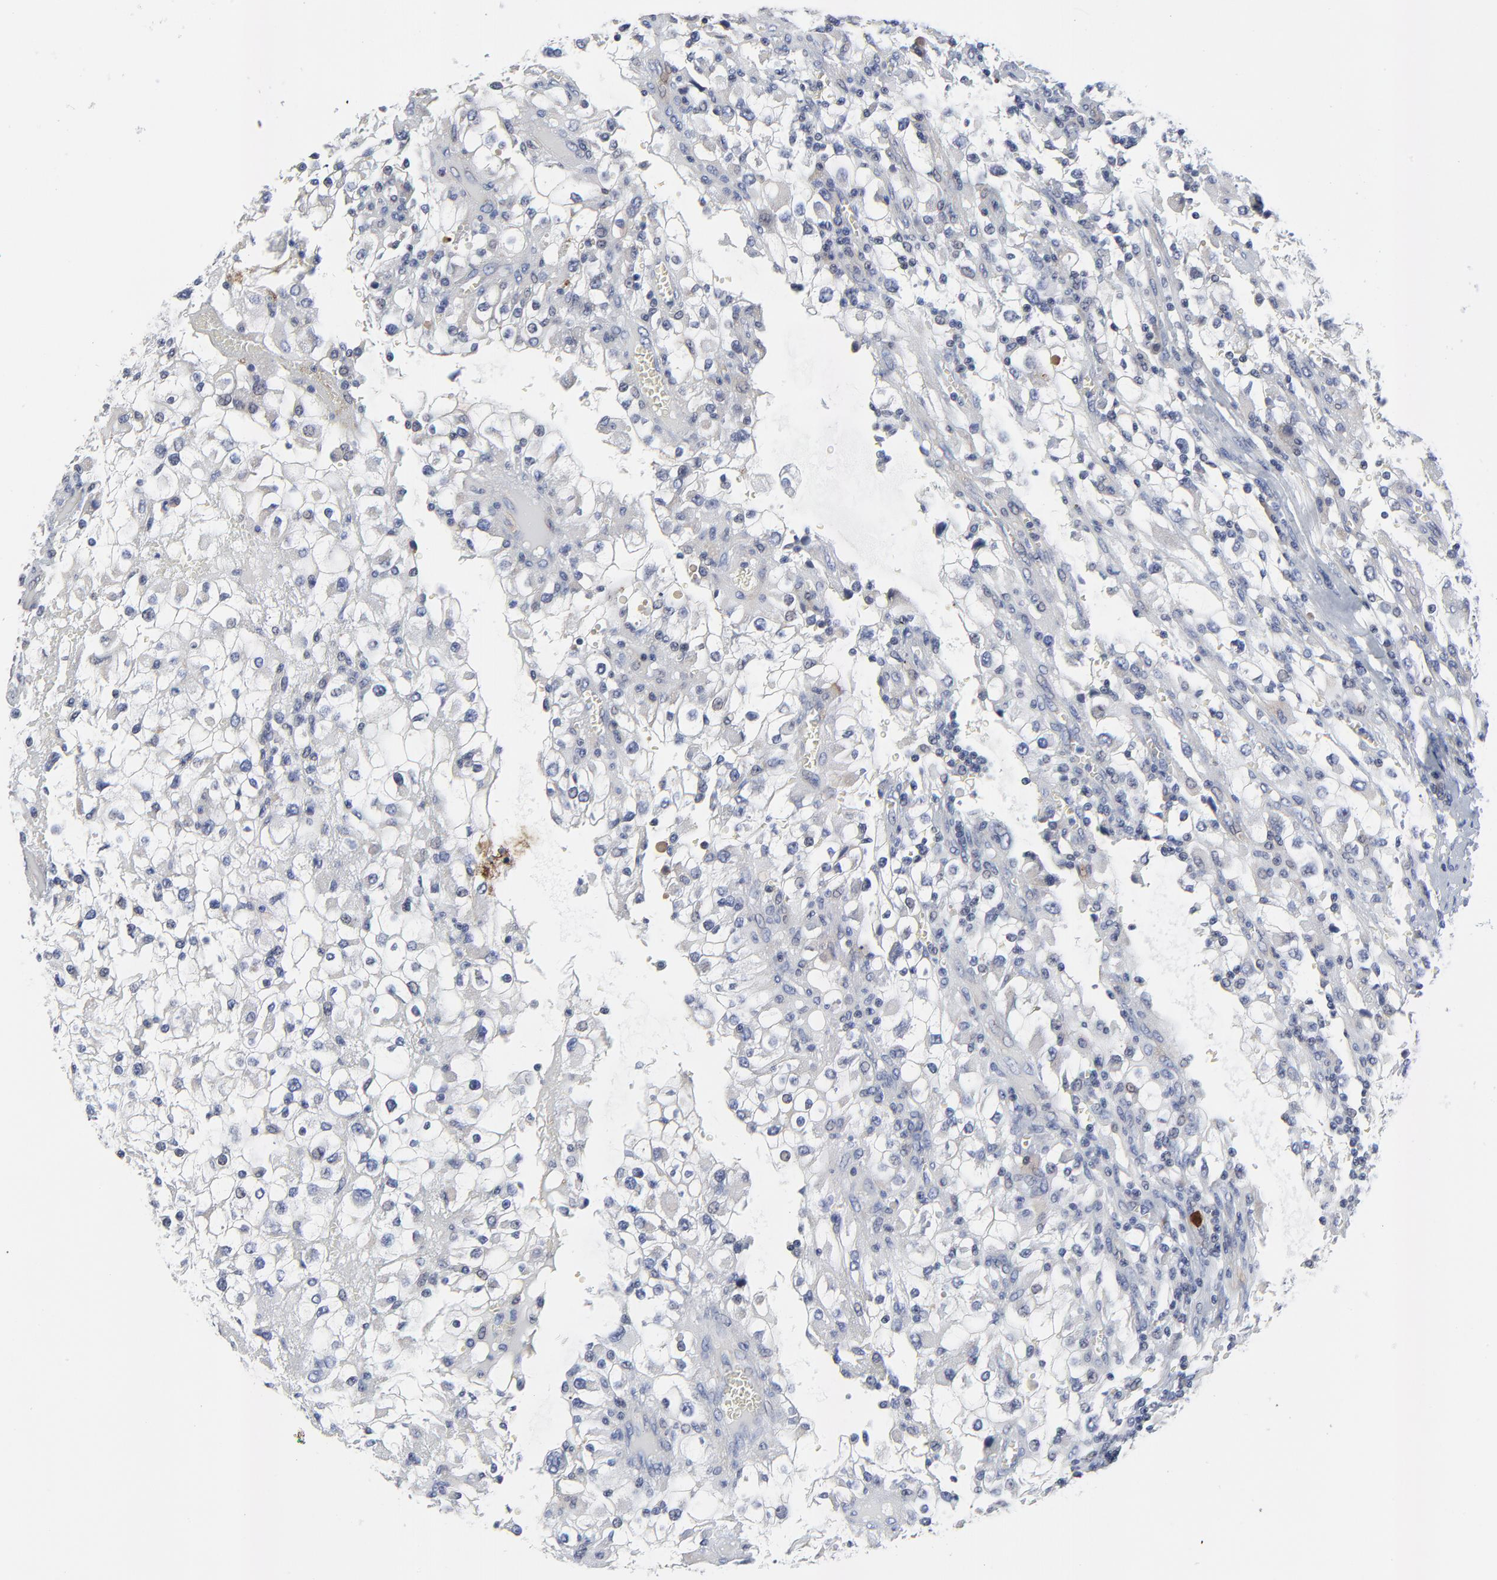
{"staining": {"intensity": "negative", "quantity": "none", "location": "none"}, "tissue": "renal cancer", "cell_type": "Tumor cells", "image_type": "cancer", "snomed": [{"axis": "morphology", "description": "Adenocarcinoma, NOS"}, {"axis": "topography", "description": "Kidney"}], "caption": "DAB immunohistochemical staining of renal cancer (adenocarcinoma) shows no significant positivity in tumor cells. Nuclei are stained in blue.", "gene": "NLGN3", "patient": {"sex": "female", "age": 52}}